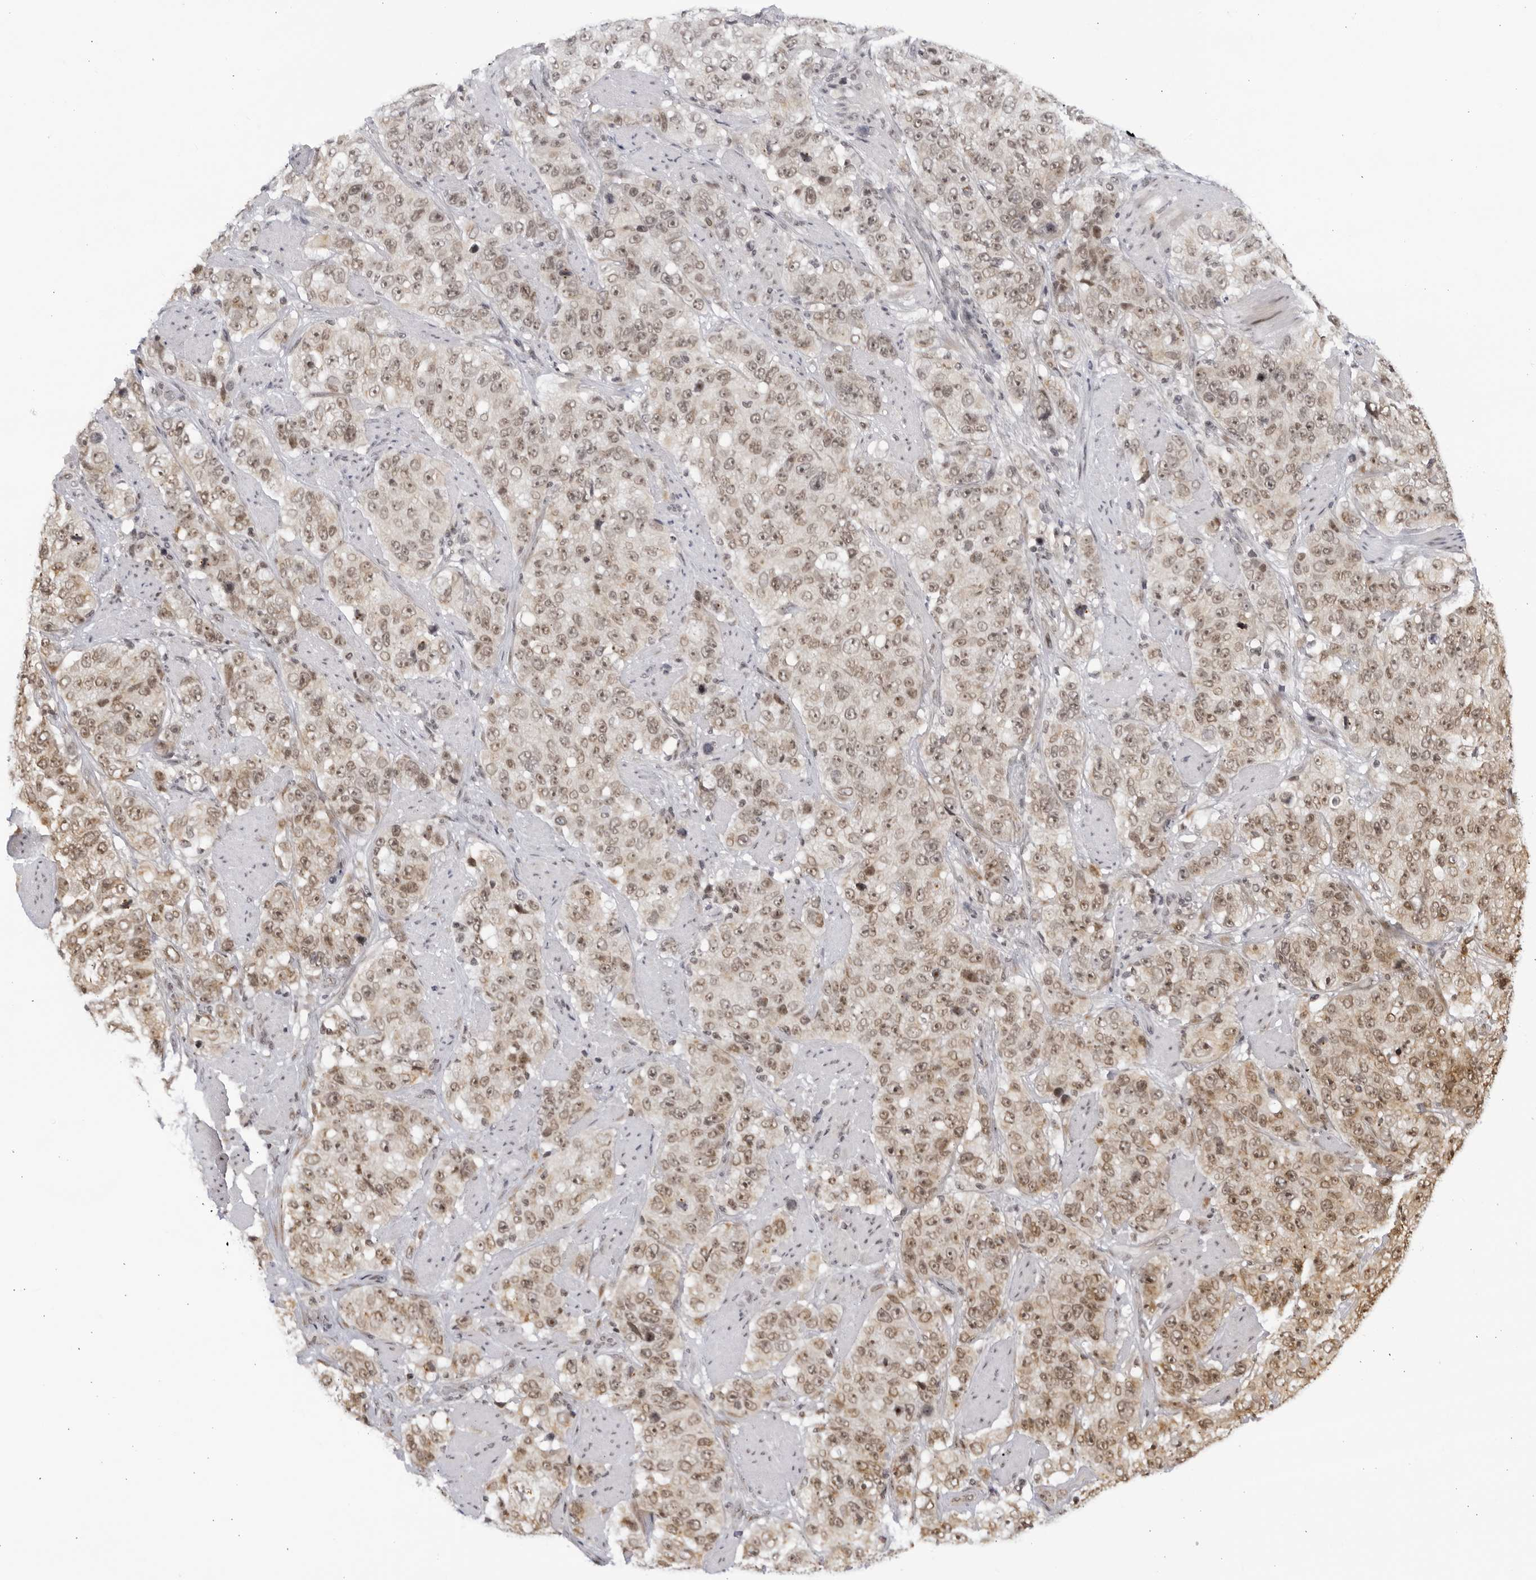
{"staining": {"intensity": "weak", "quantity": ">75%", "location": "nuclear"}, "tissue": "stomach cancer", "cell_type": "Tumor cells", "image_type": "cancer", "snomed": [{"axis": "morphology", "description": "Adenocarcinoma, NOS"}, {"axis": "topography", "description": "Stomach"}], "caption": "Protein staining displays weak nuclear expression in about >75% of tumor cells in stomach cancer (adenocarcinoma). Using DAB (brown) and hematoxylin (blue) stains, captured at high magnification using brightfield microscopy.", "gene": "RASGEF1C", "patient": {"sex": "male", "age": 48}}